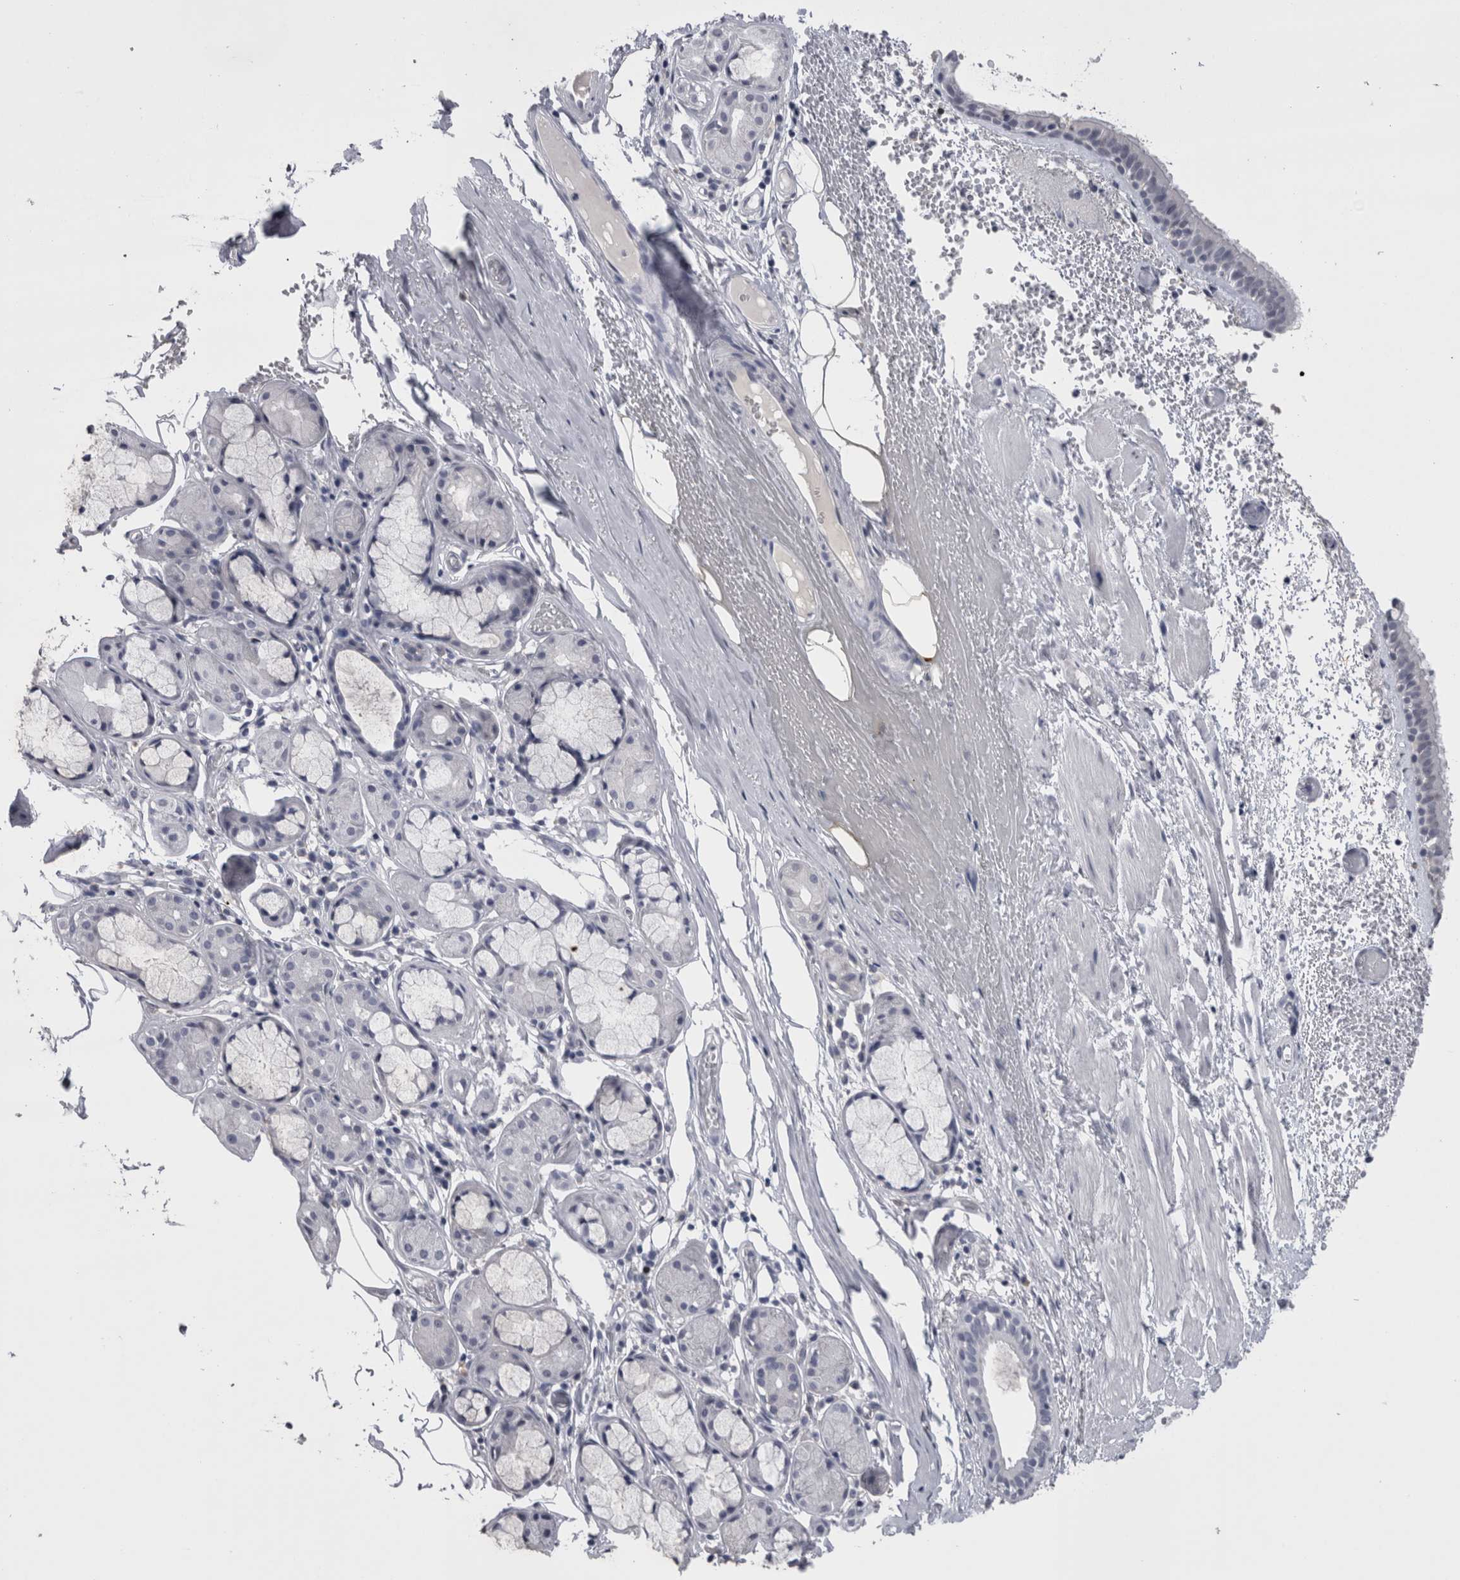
{"staining": {"intensity": "negative", "quantity": "none", "location": "none"}, "tissue": "bronchus", "cell_type": "Respiratory epithelial cells", "image_type": "normal", "snomed": [{"axis": "morphology", "description": "Normal tissue, NOS"}, {"axis": "topography", "description": "Bronchus"}, {"axis": "topography", "description": "Lung"}], "caption": "The photomicrograph reveals no staining of respiratory epithelial cells in normal bronchus.", "gene": "PAX5", "patient": {"sex": "male", "age": 56}}